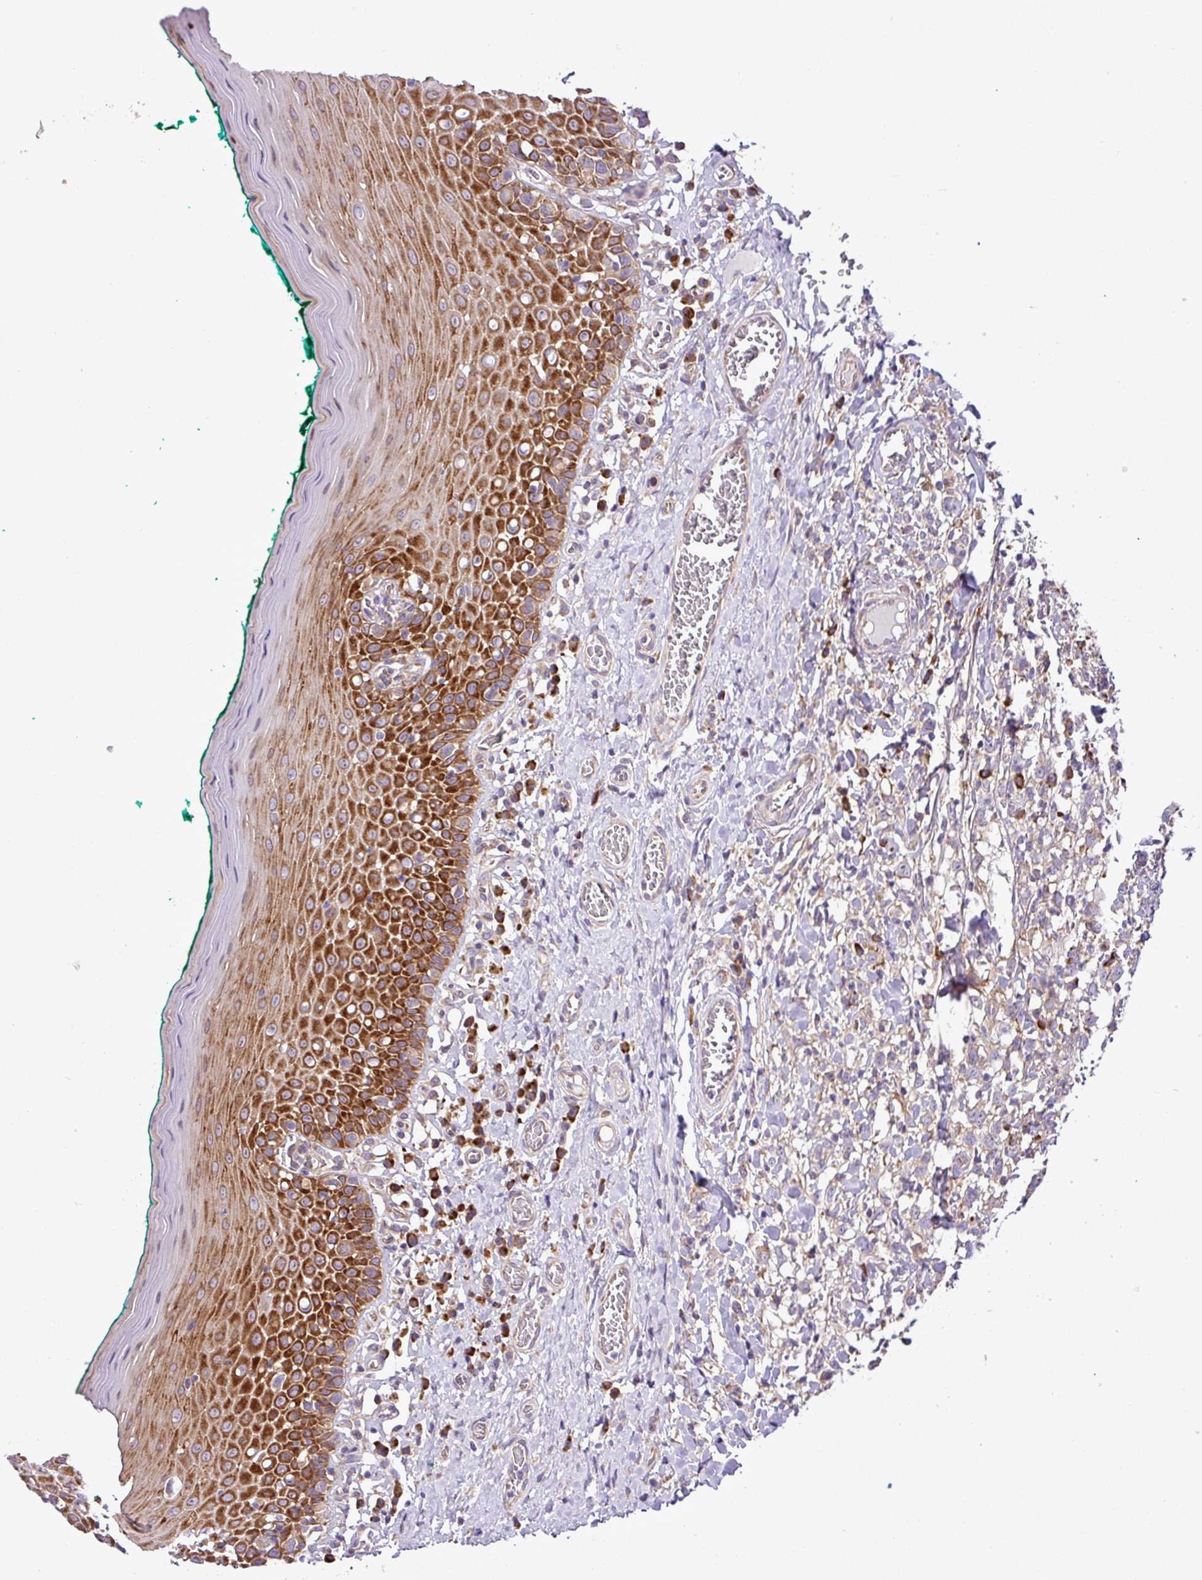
{"staining": {"intensity": "strong", "quantity": "25%-75%", "location": "cytoplasmic/membranous"}, "tissue": "oral mucosa", "cell_type": "Squamous epithelial cells", "image_type": "normal", "snomed": [{"axis": "morphology", "description": "Normal tissue, NOS"}, {"axis": "topography", "description": "Oral tissue"}], "caption": "Oral mucosa stained with DAB (3,3'-diaminobenzidine) immunohistochemistry (IHC) shows high levels of strong cytoplasmic/membranous positivity in approximately 25%-75% of squamous epithelial cells.", "gene": "RPL13", "patient": {"sex": "female", "age": 83}}